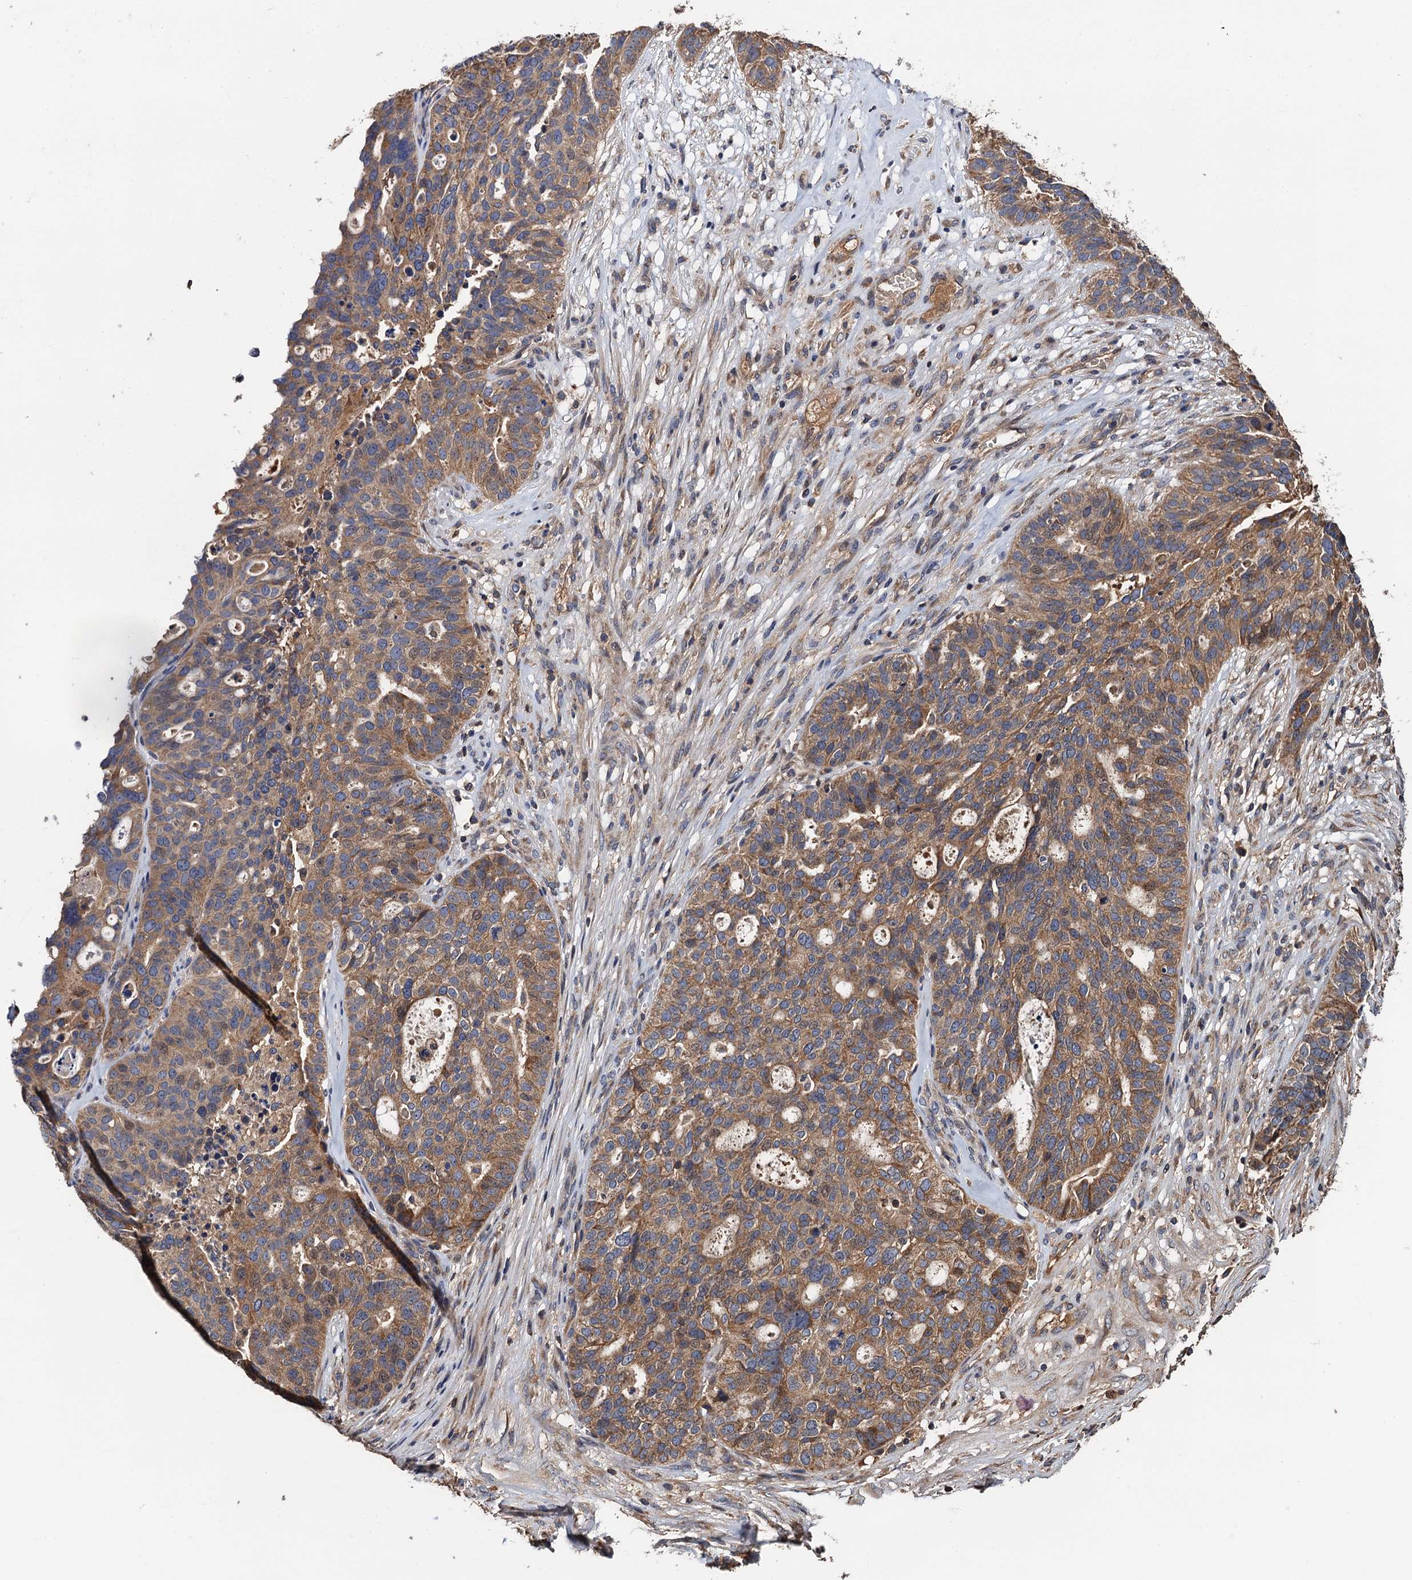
{"staining": {"intensity": "moderate", "quantity": ">75%", "location": "cytoplasmic/membranous"}, "tissue": "ovarian cancer", "cell_type": "Tumor cells", "image_type": "cancer", "snomed": [{"axis": "morphology", "description": "Cystadenocarcinoma, serous, NOS"}, {"axis": "topography", "description": "Ovary"}], "caption": "This photomicrograph exhibits IHC staining of ovarian cancer (serous cystadenocarcinoma), with medium moderate cytoplasmic/membranous expression in approximately >75% of tumor cells.", "gene": "RGS11", "patient": {"sex": "female", "age": 59}}